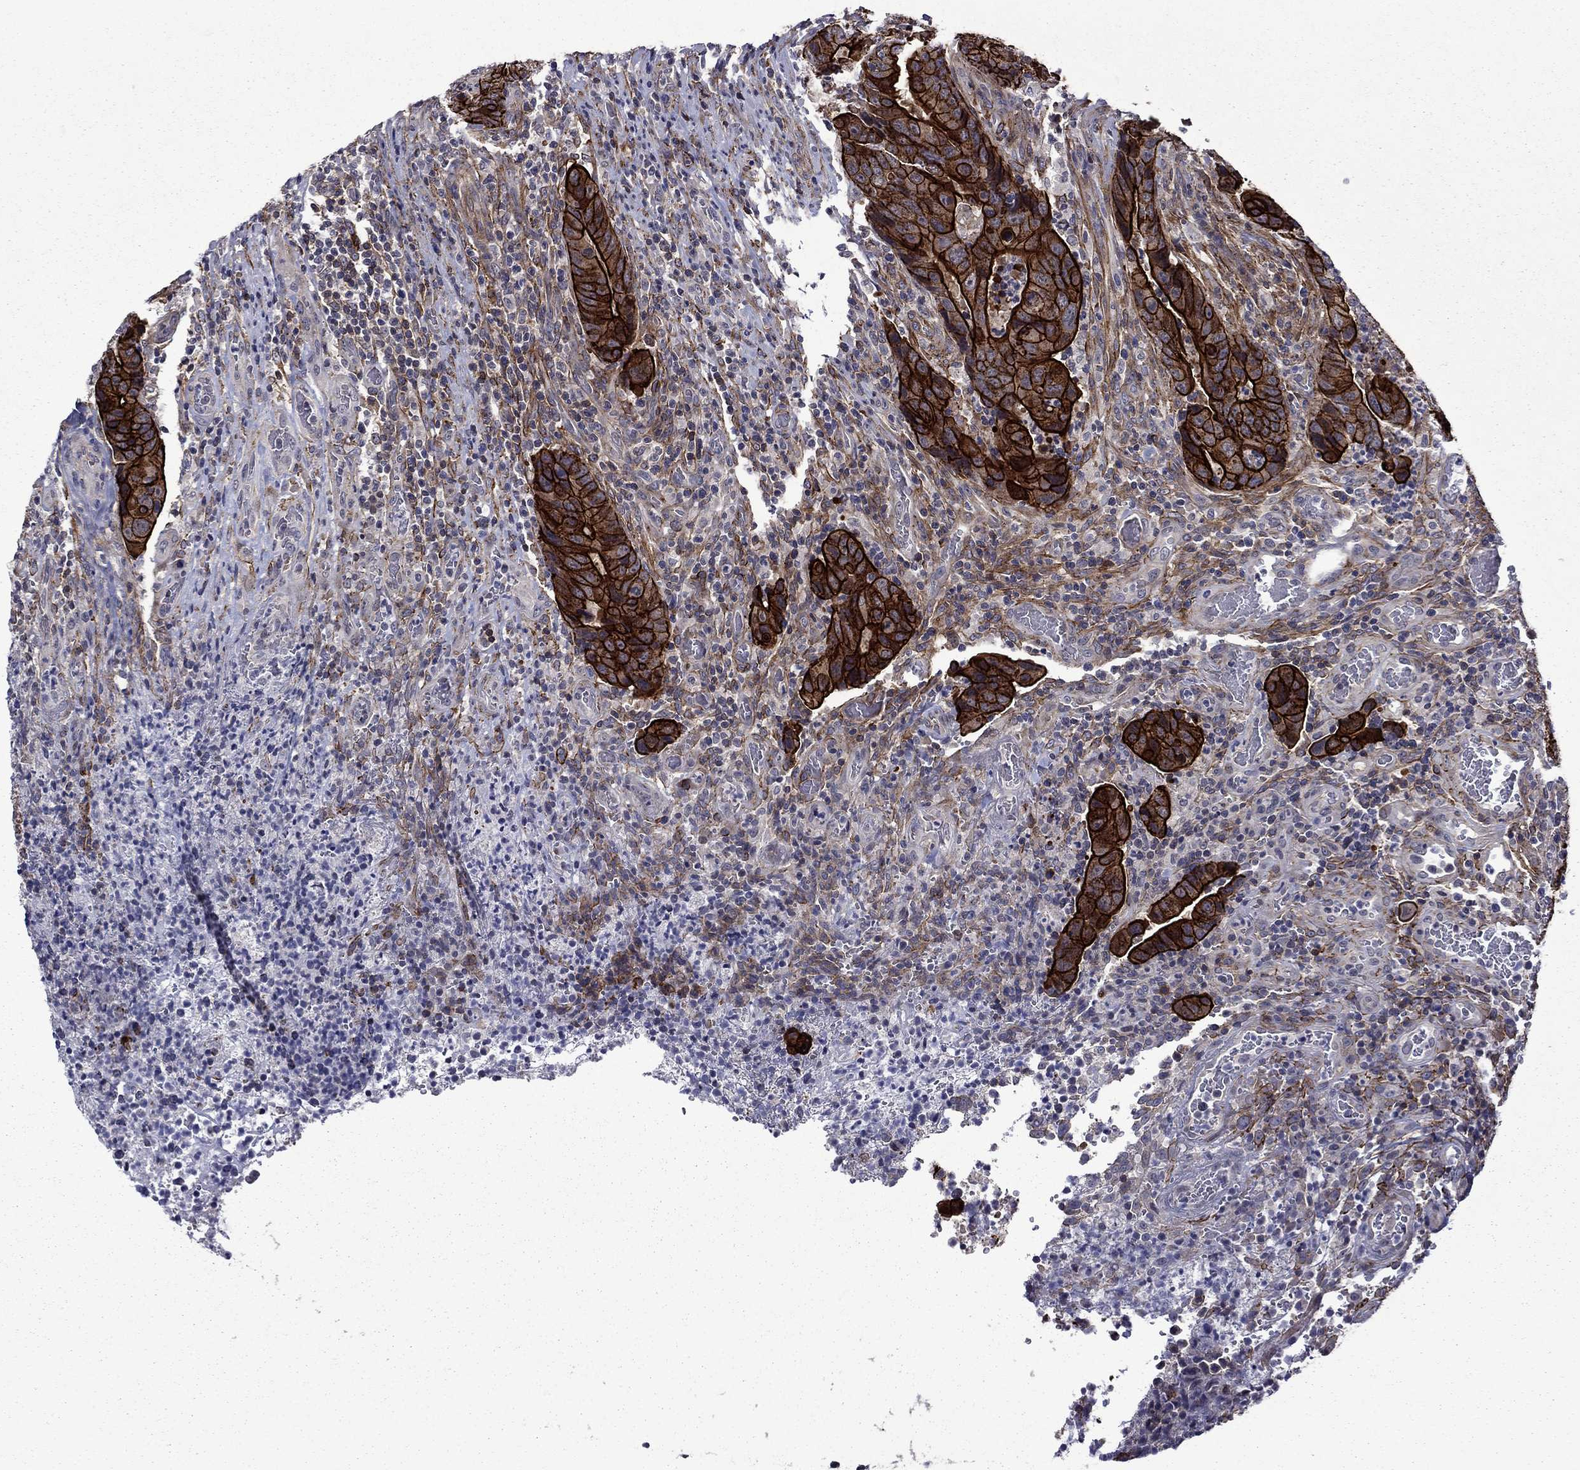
{"staining": {"intensity": "strong", "quantity": ">75%", "location": "cytoplasmic/membranous"}, "tissue": "colorectal cancer", "cell_type": "Tumor cells", "image_type": "cancer", "snomed": [{"axis": "morphology", "description": "Adenocarcinoma, NOS"}, {"axis": "topography", "description": "Colon"}], "caption": "The image exhibits a brown stain indicating the presence of a protein in the cytoplasmic/membranous of tumor cells in colorectal adenocarcinoma.", "gene": "LMO7", "patient": {"sex": "female", "age": 56}}